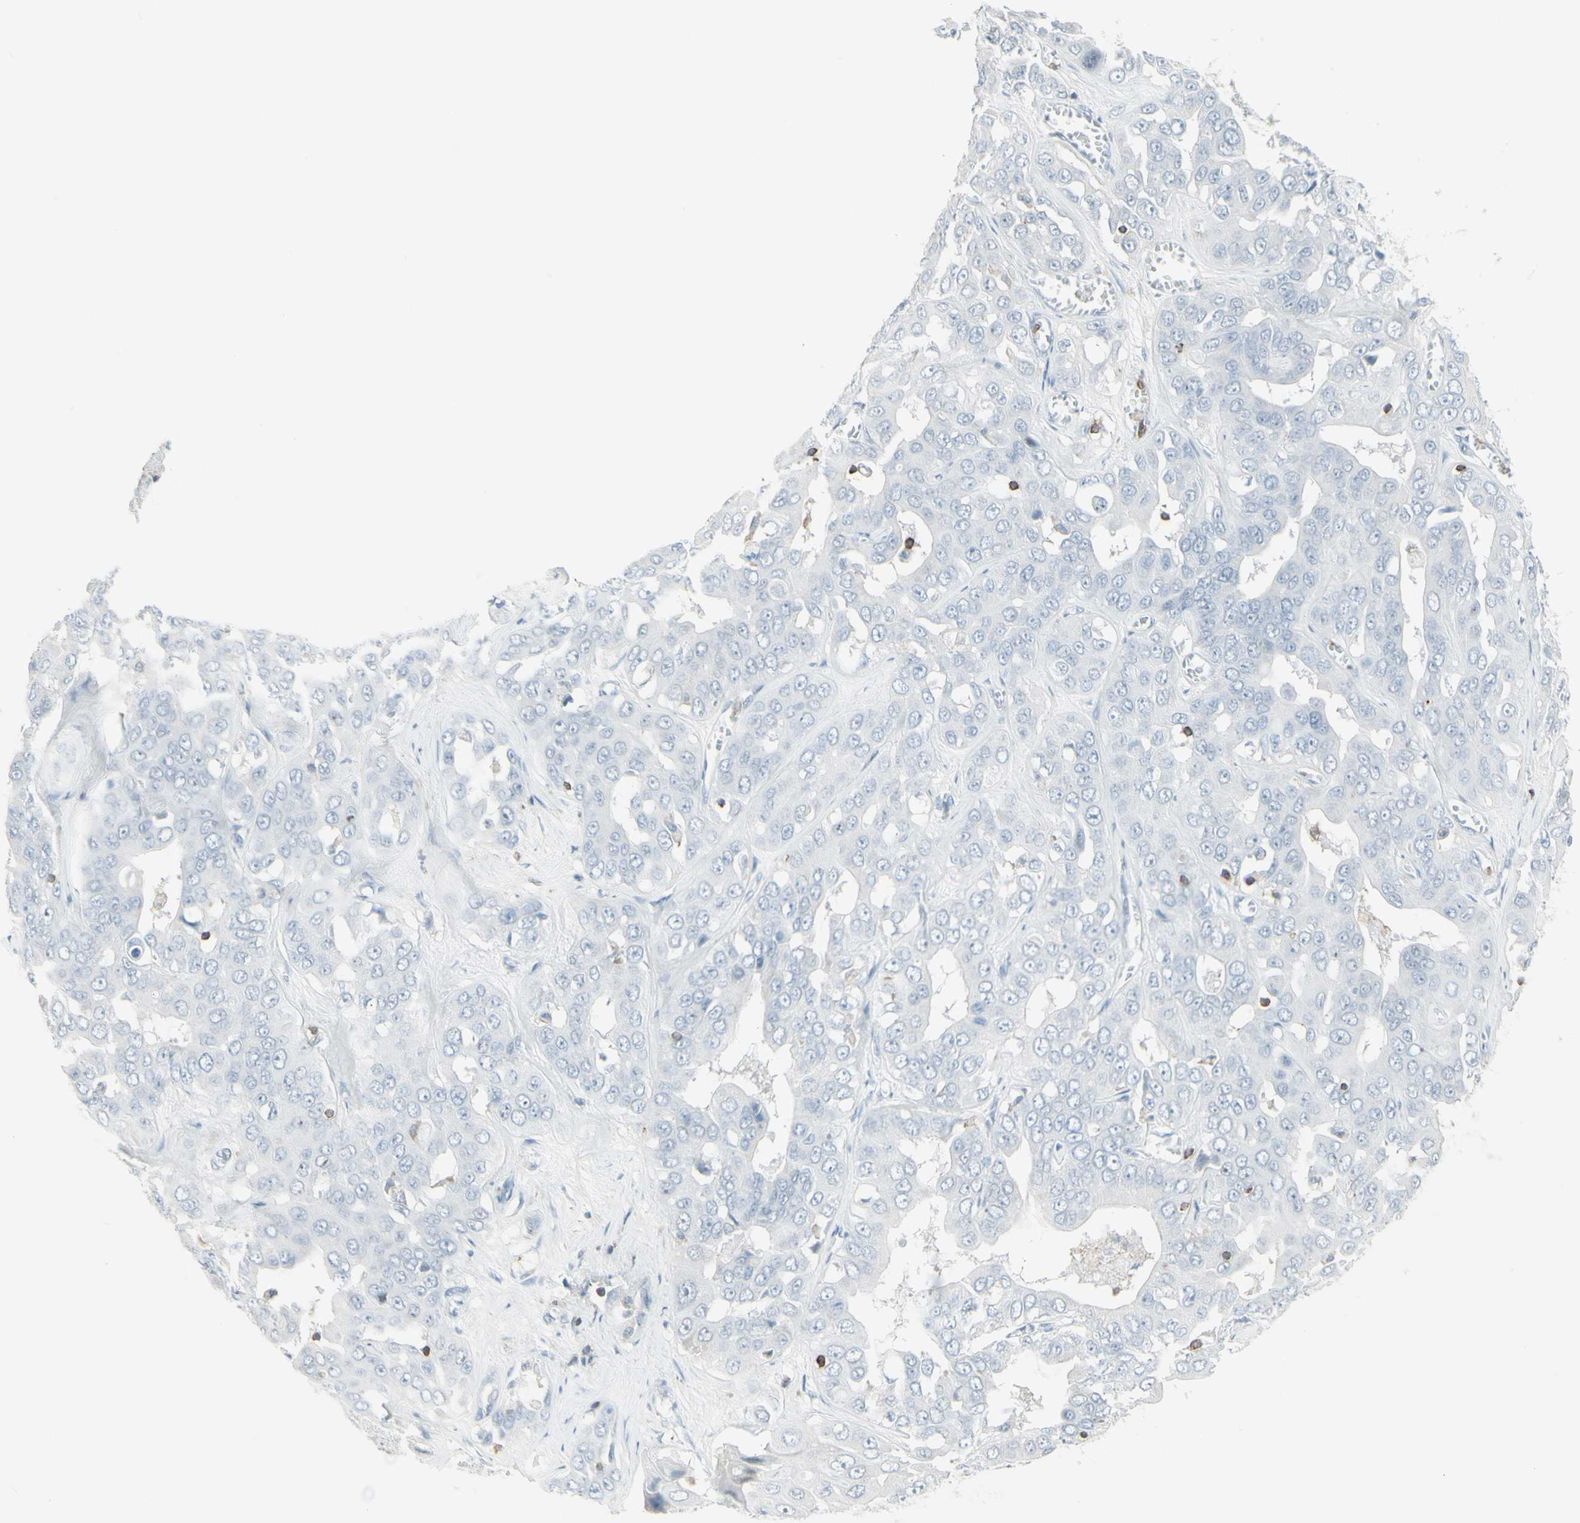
{"staining": {"intensity": "negative", "quantity": "none", "location": "none"}, "tissue": "liver cancer", "cell_type": "Tumor cells", "image_type": "cancer", "snomed": [{"axis": "morphology", "description": "Cholangiocarcinoma"}, {"axis": "topography", "description": "Liver"}], "caption": "IHC of human liver cancer exhibits no positivity in tumor cells.", "gene": "NRG1", "patient": {"sex": "female", "age": 52}}